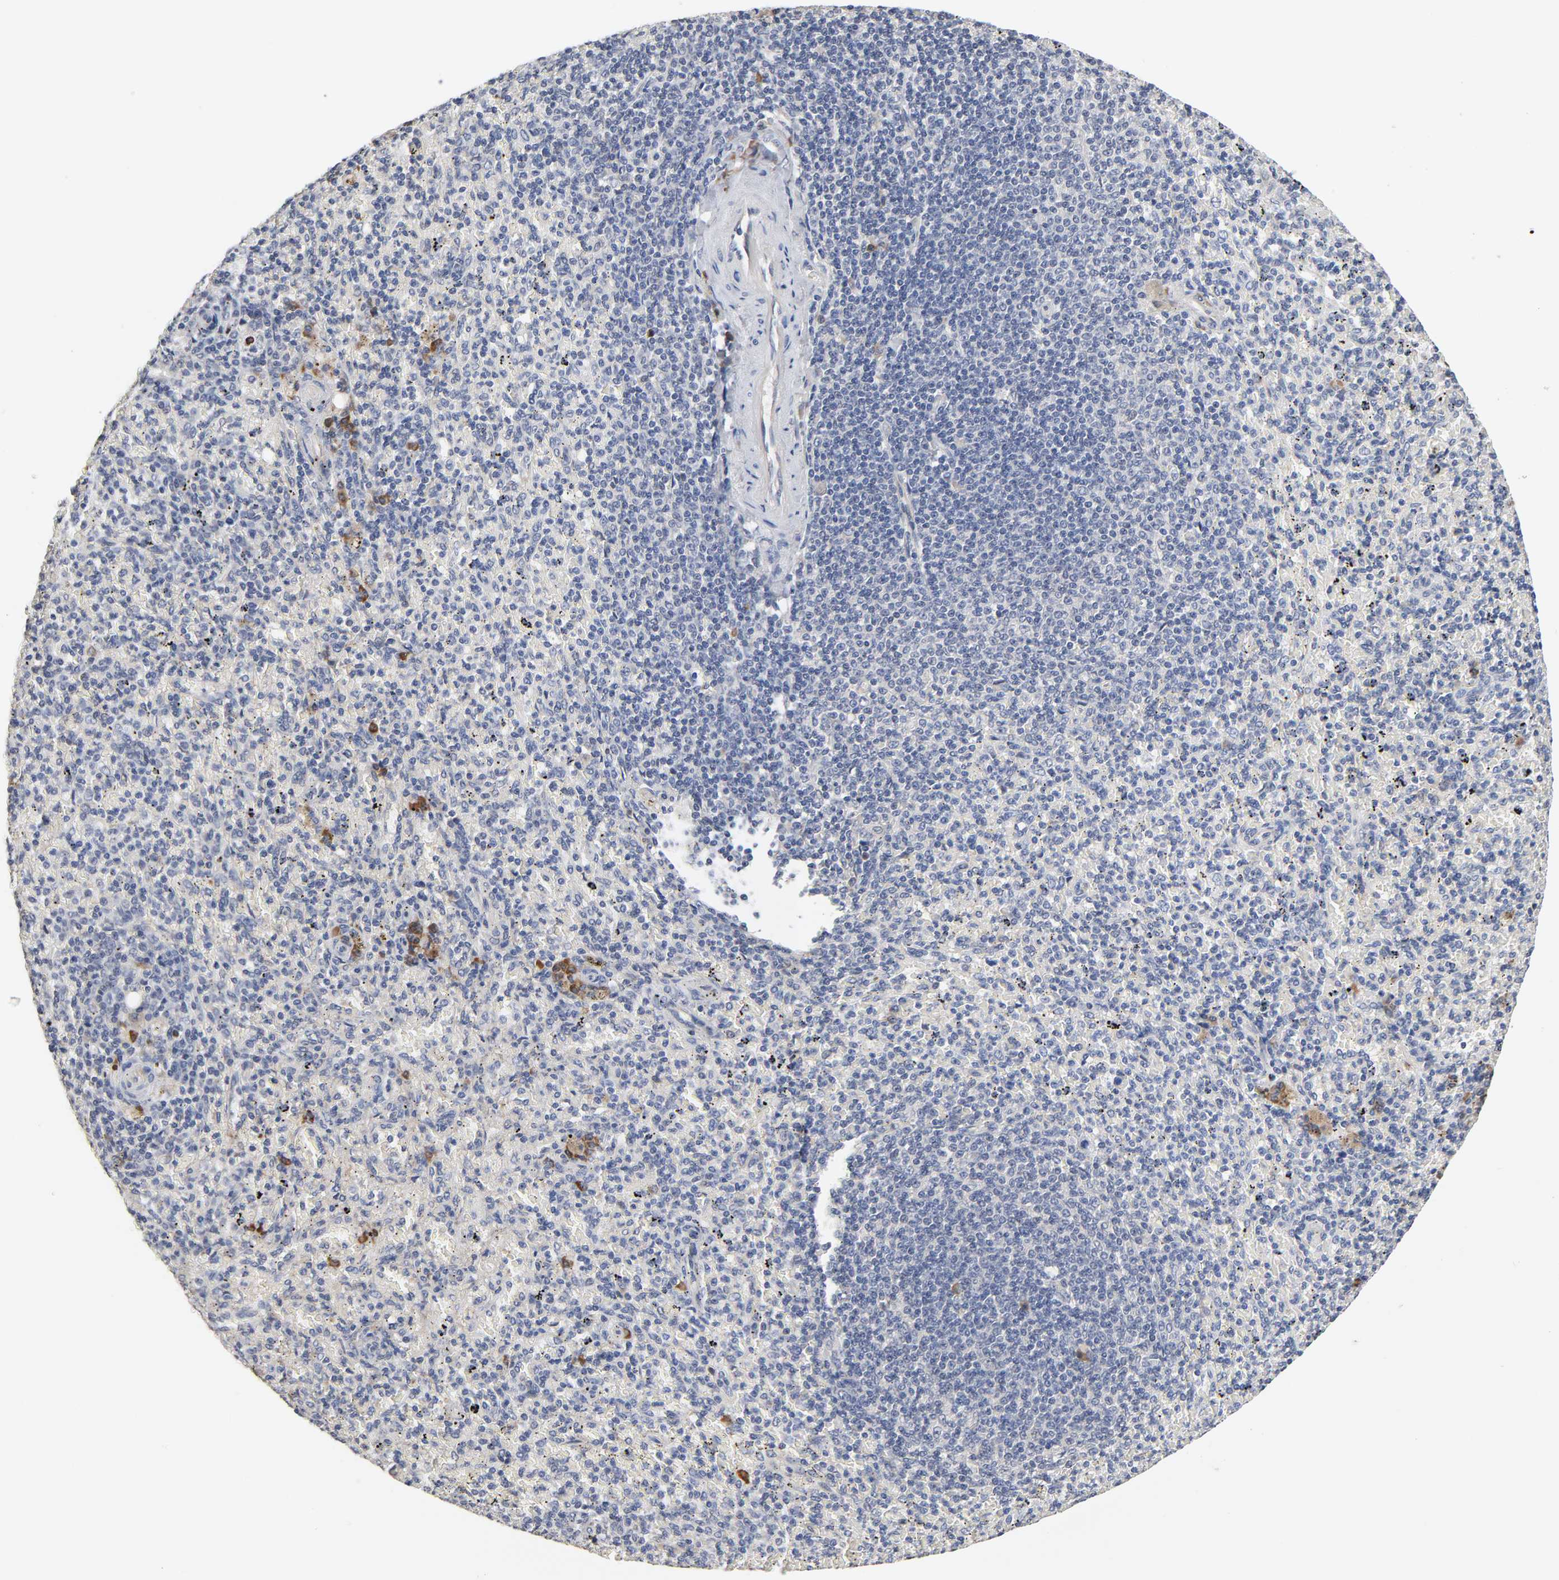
{"staining": {"intensity": "negative", "quantity": "none", "location": "none"}, "tissue": "spleen", "cell_type": "Cells in red pulp", "image_type": "normal", "snomed": [{"axis": "morphology", "description": "Normal tissue, NOS"}, {"axis": "topography", "description": "Spleen"}], "caption": "Spleen stained for a protein using immunohistochemistry (IHC) reveals no expression cells in red pulp.", "gene": "HDLBP", "patient": {"sex": "female", "age": 43}}